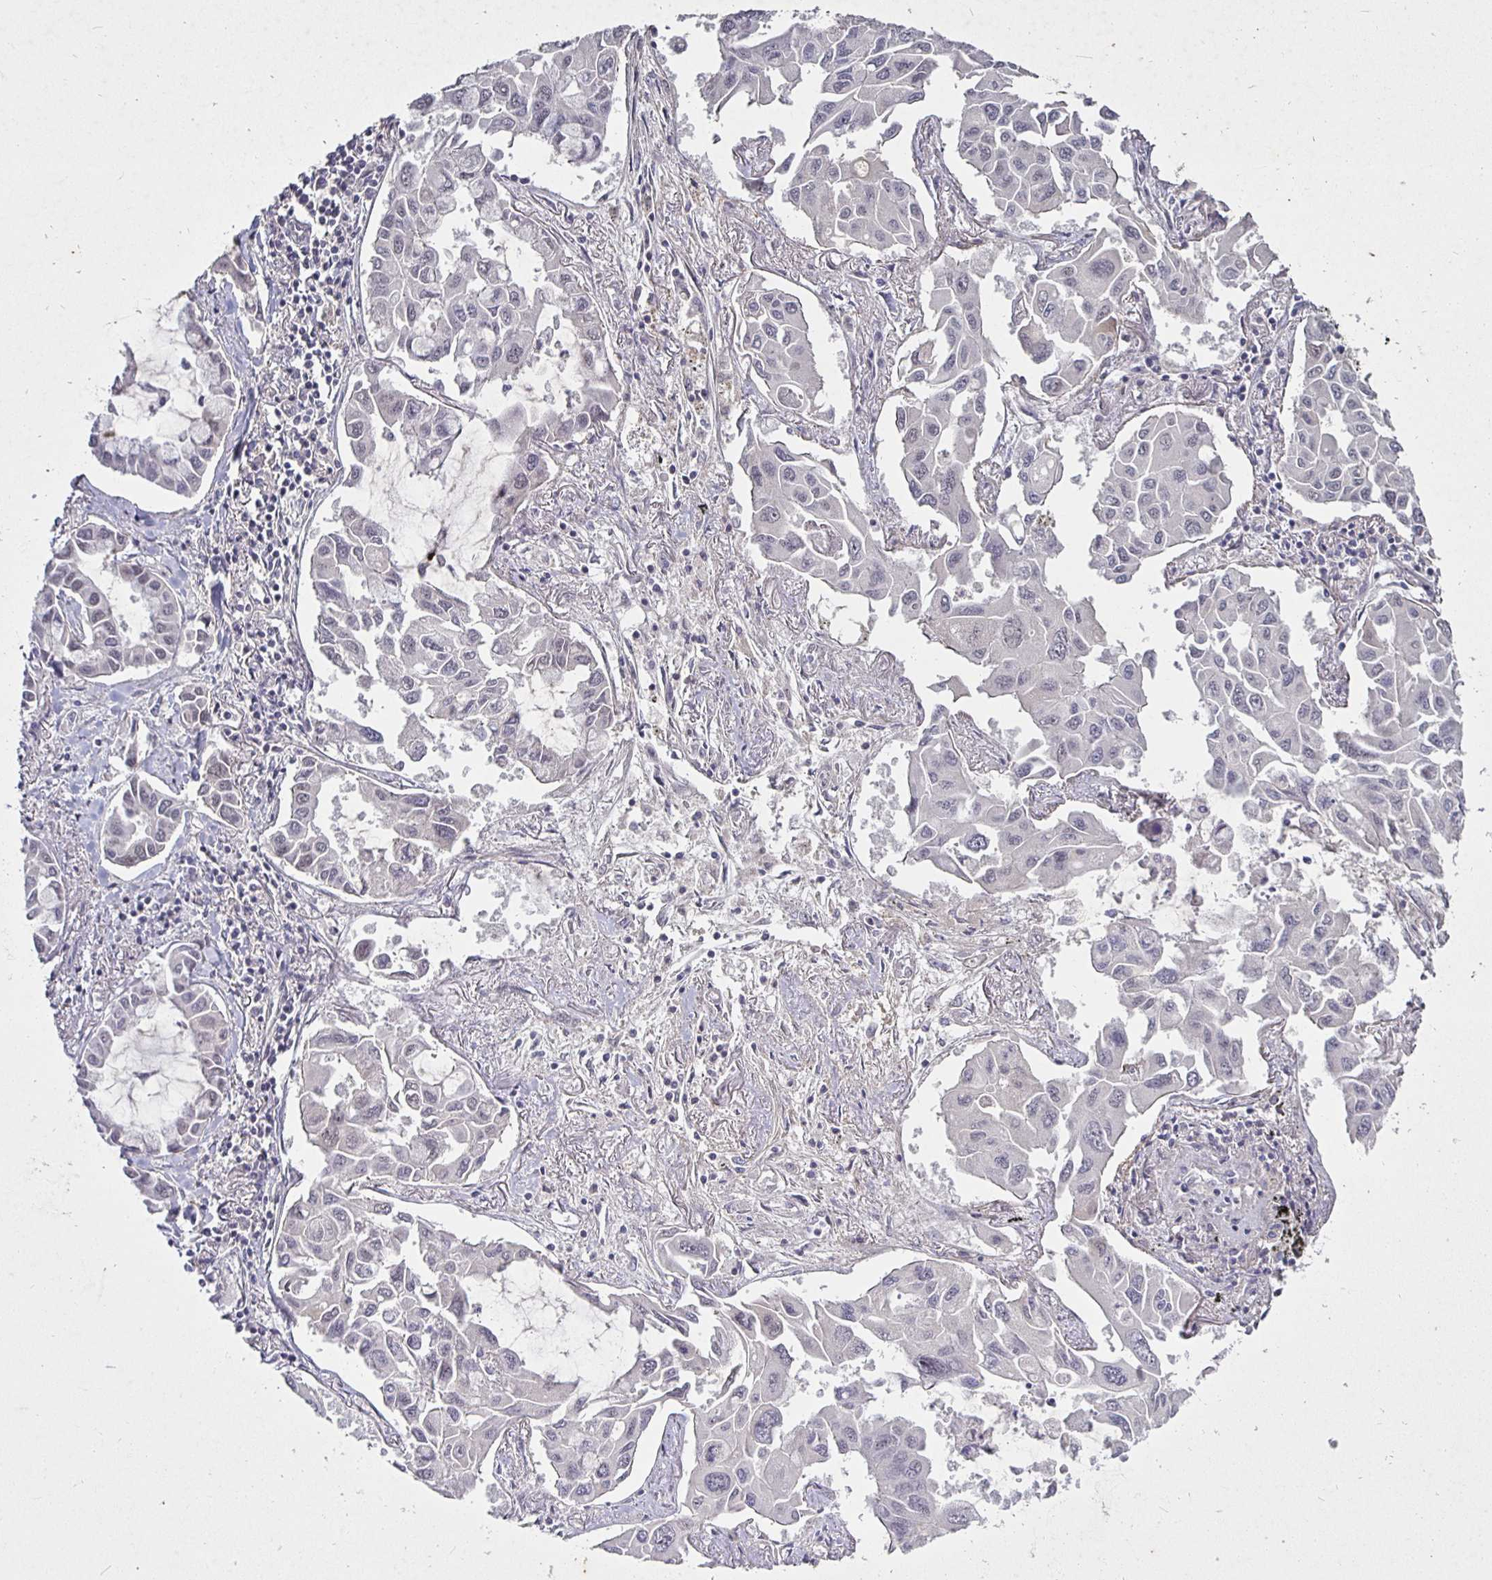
{"staining": {"intensity": "negative", "quantity": "none", "location": "none"}, "tissue": "lung cancer", "cell_type": "Tumor cells", "image_type": "cancer", "snomed": [{"axis": "morphology", "description": "Adenocarcinoma, NOS"}, {"axis": "topography", "description": "Lung"}], "caption": "The photomicrograph shows no staining of tumor cells in lung cancer (adenocarcinoma).", "gene": "MLH1", "patient": {"sex": "male", "age": 64}}